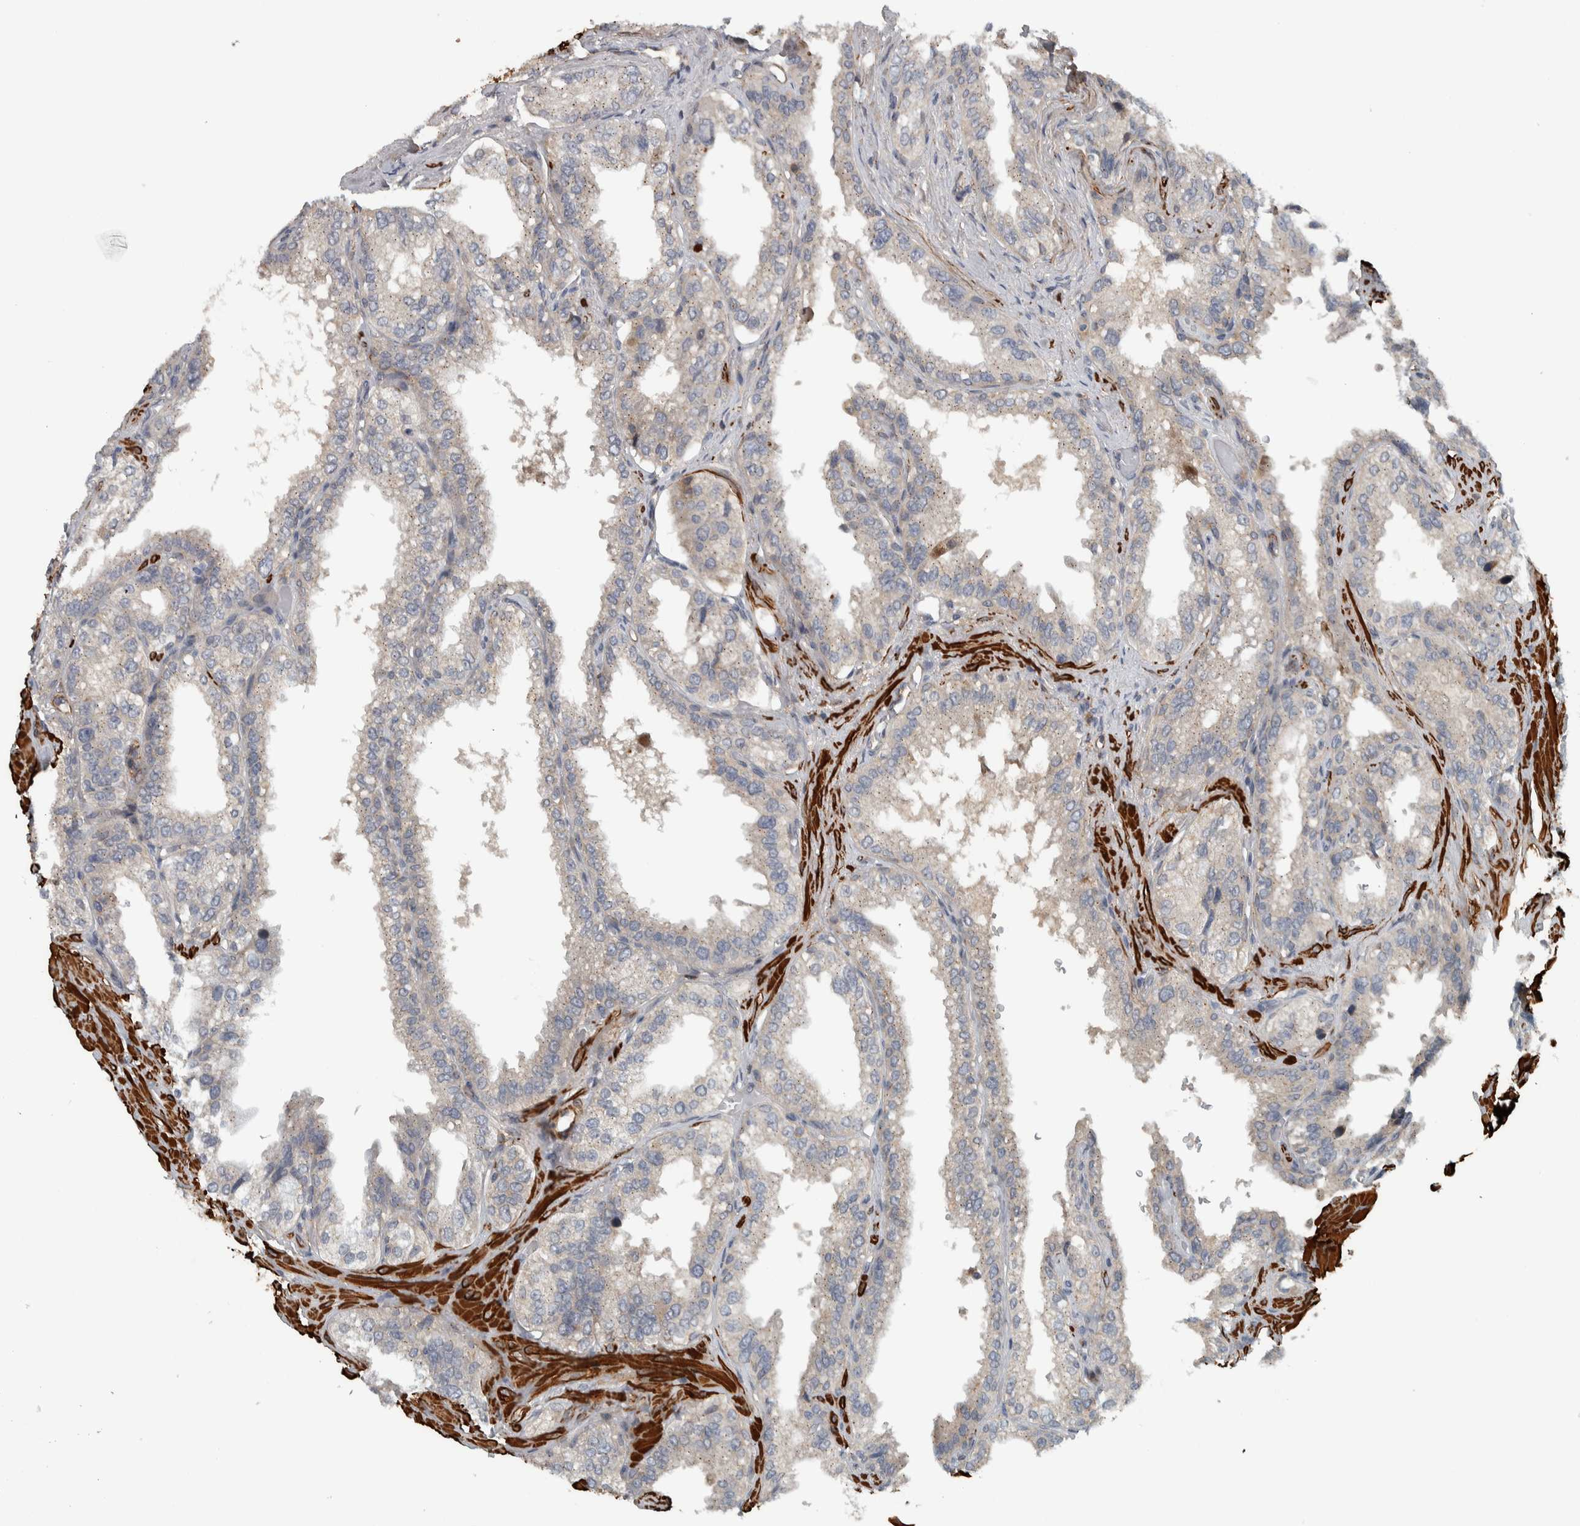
{"staining": {"intensity": "negative", "quantity": "none", "location": "none"}, "tissue": "seminal vesicle", "cell_type": "Glandular cells", "image_type": "normal", "snomed": [{"axis": "morphology", "description": "Normal tissue, NOS"}, {"axis": "topography", "description": "Seminal veicle"}], "caption": "Photomicrograph shows no significant protein positivity in glandular cells of normal seminal vesicle. (DAB (3,3'-diaminobenzidine) IHC visualized using brightfield microscopy, high magnification).", "gene": "LBHD1", "patient": {"sex": "male", "age": 68}}